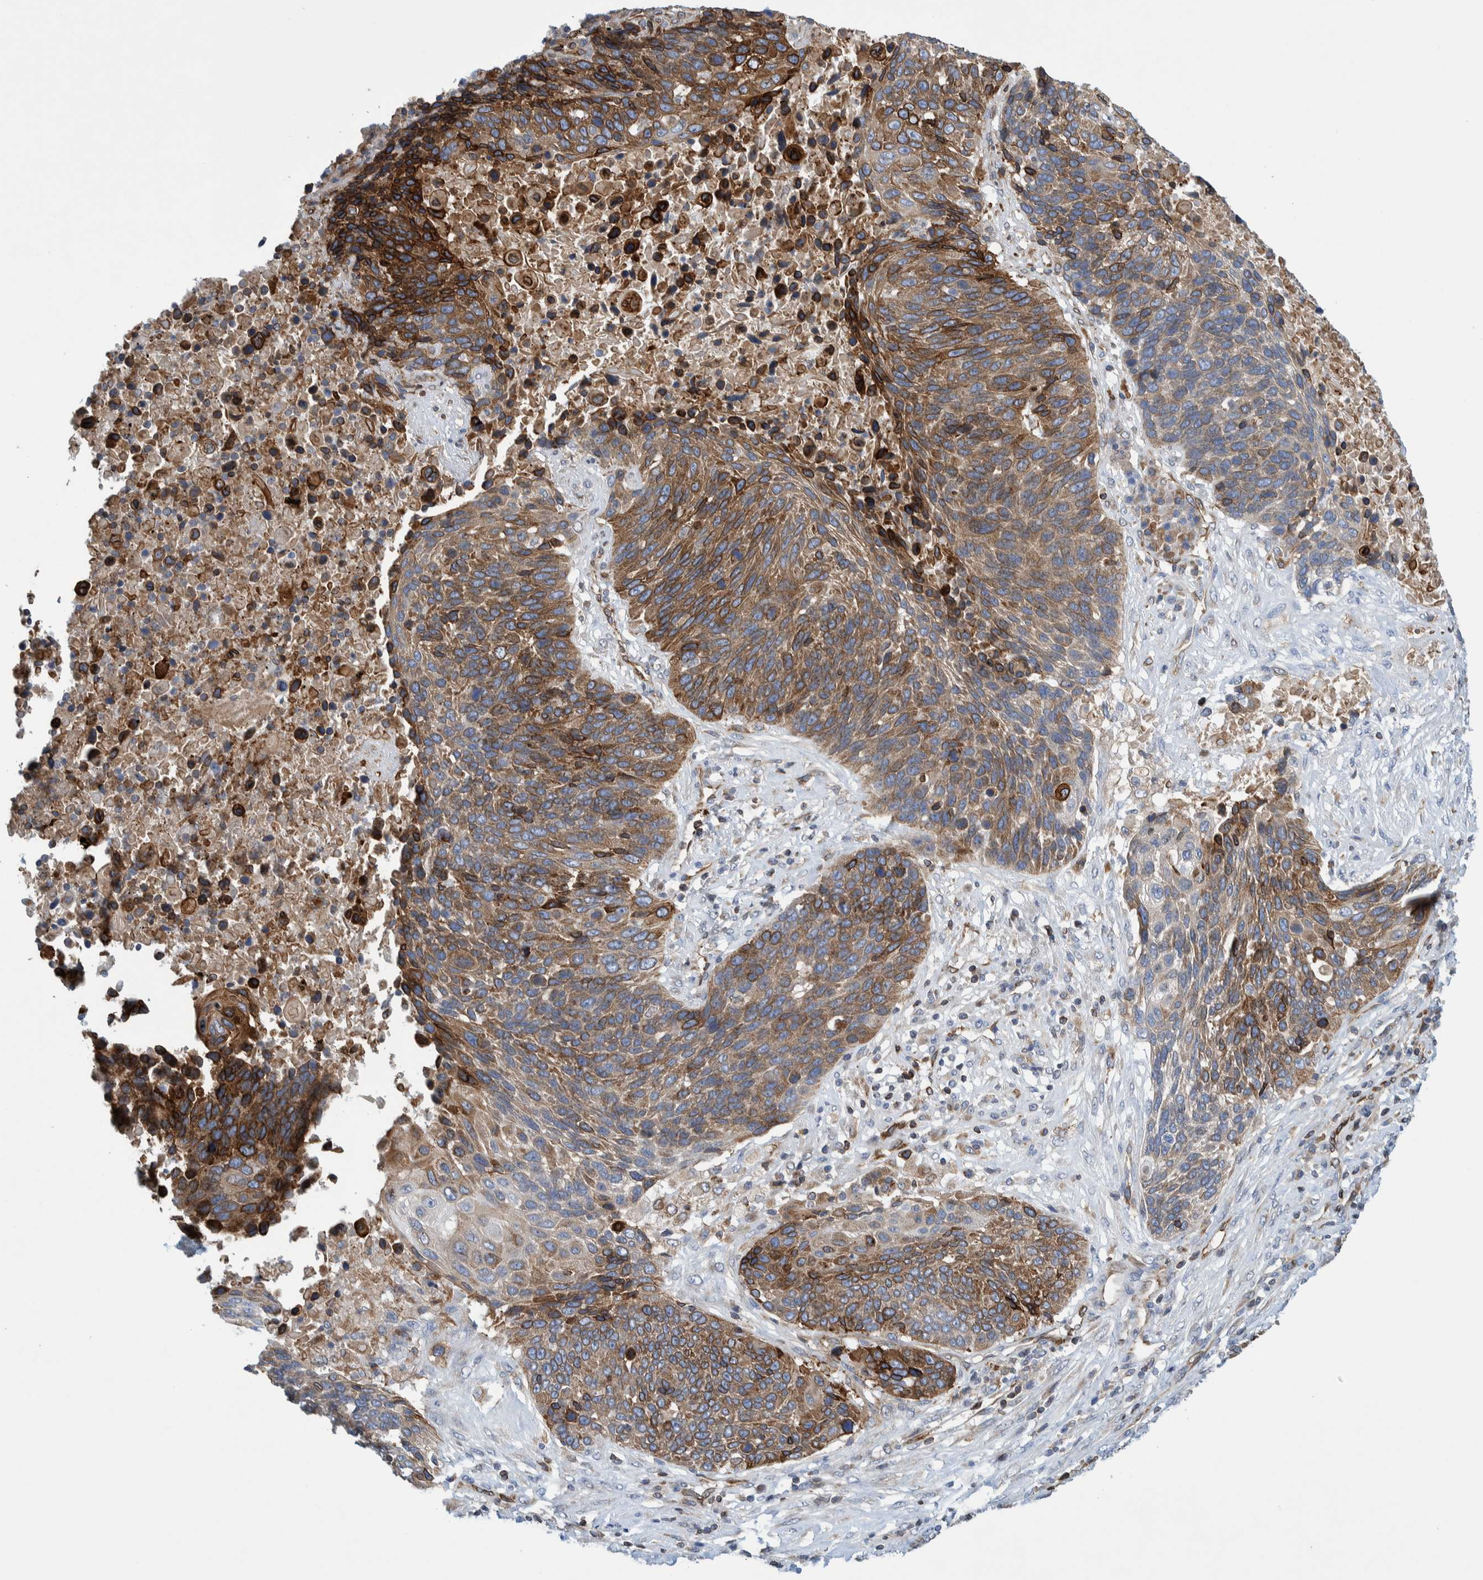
{"staining": {"intensity": "moderate", "quantity": ">75%", "location": "cytoplasmic/membranous"}, "tissue": "lung cancer", "cell_type": "Tumor cells", "image_type": "cancer", "snomed": [{"axis": "morphology", "description": "Squamous cell carcinoma, NOS"}, {"axis": "topography", "description": "Lung"}], "caption": "Protein expression by immunohistochemistry exhibits moderate cytoplasmic/membranous positivity in about >75% of tumor cells in lung cancer (squamous cell carcinoma).", "gene": "THEM6", "patient": {"sex": "male", "age": 66}}